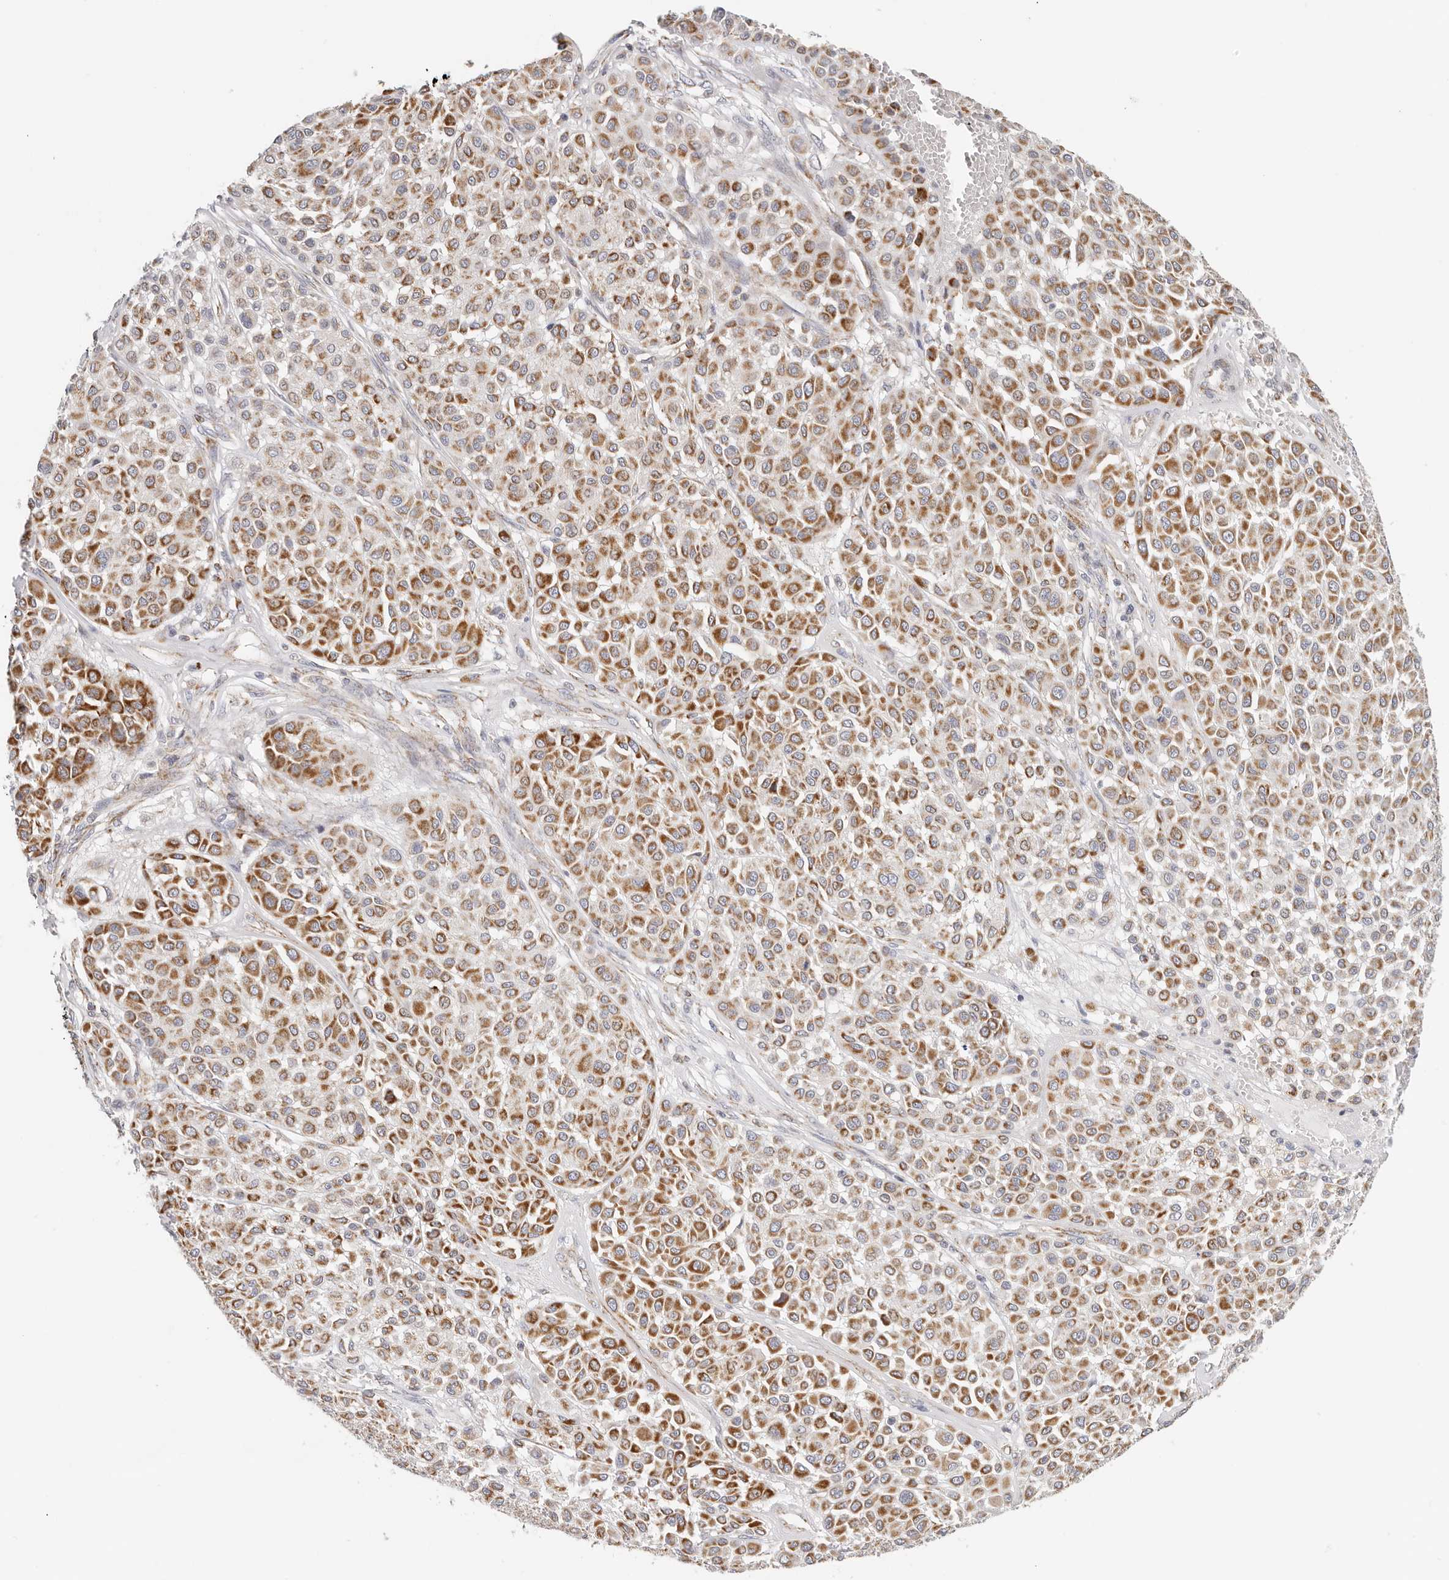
{"staining": {"intensity": "moderate", "quantity": ">75%", "location": "cytoplasmic/membranous"}, "tissue": "melanoma", "cell_type": "Tumor cells", "image_type": "cancer", "snomed": [{"axis": "morphology", "description": "Malignant melanoma, Metastatic site"}, {"axis": "topography", "description": "Soft tissue"}], "caption": "This micrograph shows immunohistochemistry staining of human malignant melanoma (metastatic site), with medium moderate cytoplasmic/membranous staining in approximately >75% of tumor cells.", "gene": "AFDN", "patient": {"sex": "male", "age": 41}}